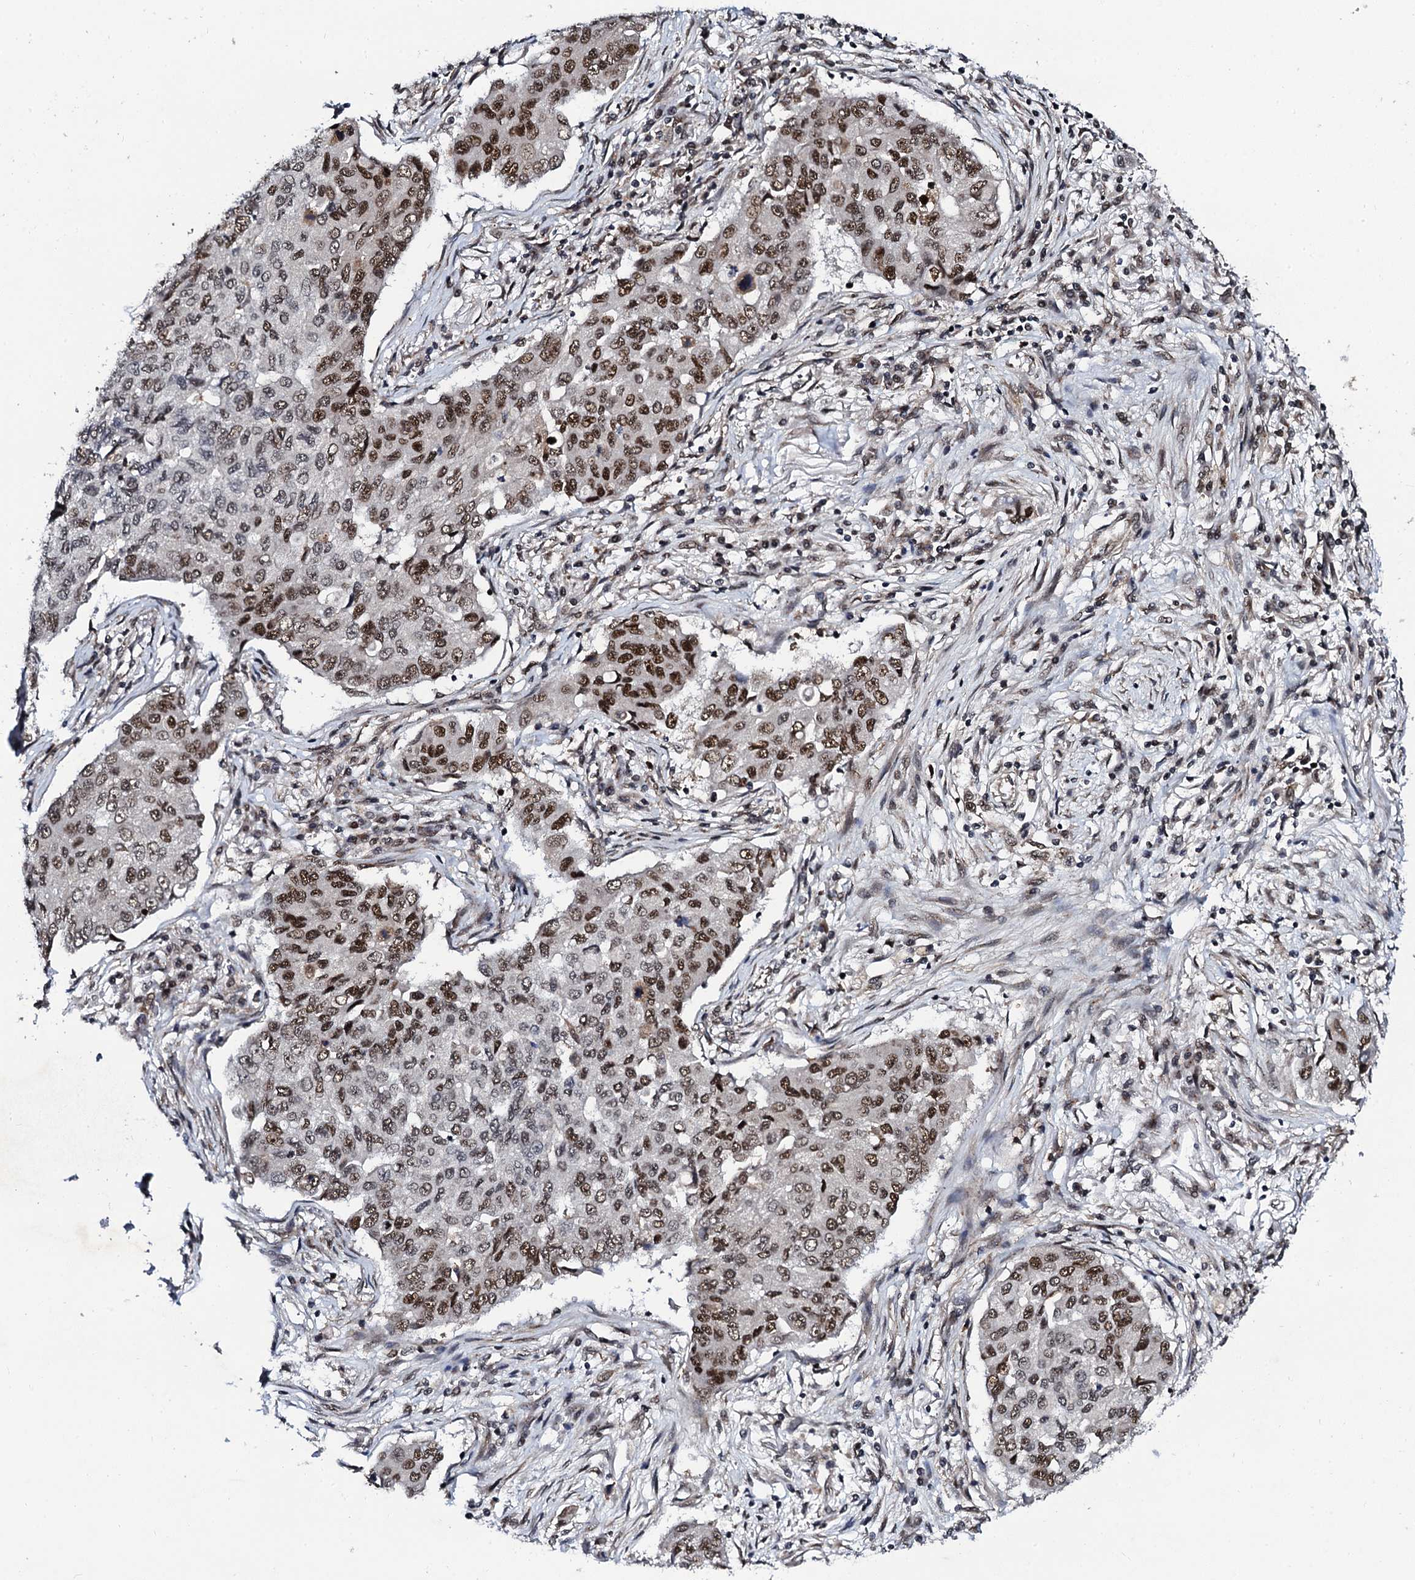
{"staining": {"intensity": "strong", "quantity": ">75%", "location": "nuclear"}, "tissue": "lung cancer", "cell_type": "Tumor cells", "image_type": "cancer", "snomed": [{"axis": "morphology", "description": "Squamous cell carcinoma, NOS"}, {"axis": "topography", "description": "Lung"}], "caption": "An immunohistochemistry (IHC) photomicrograph of neoplastic tissue is shown. Protein staining in brown shows strong nuclear positivity in lung cancer within tumor cells.", "gene": "CSTF3", "patient": {"sex": "male", "age": 74}}